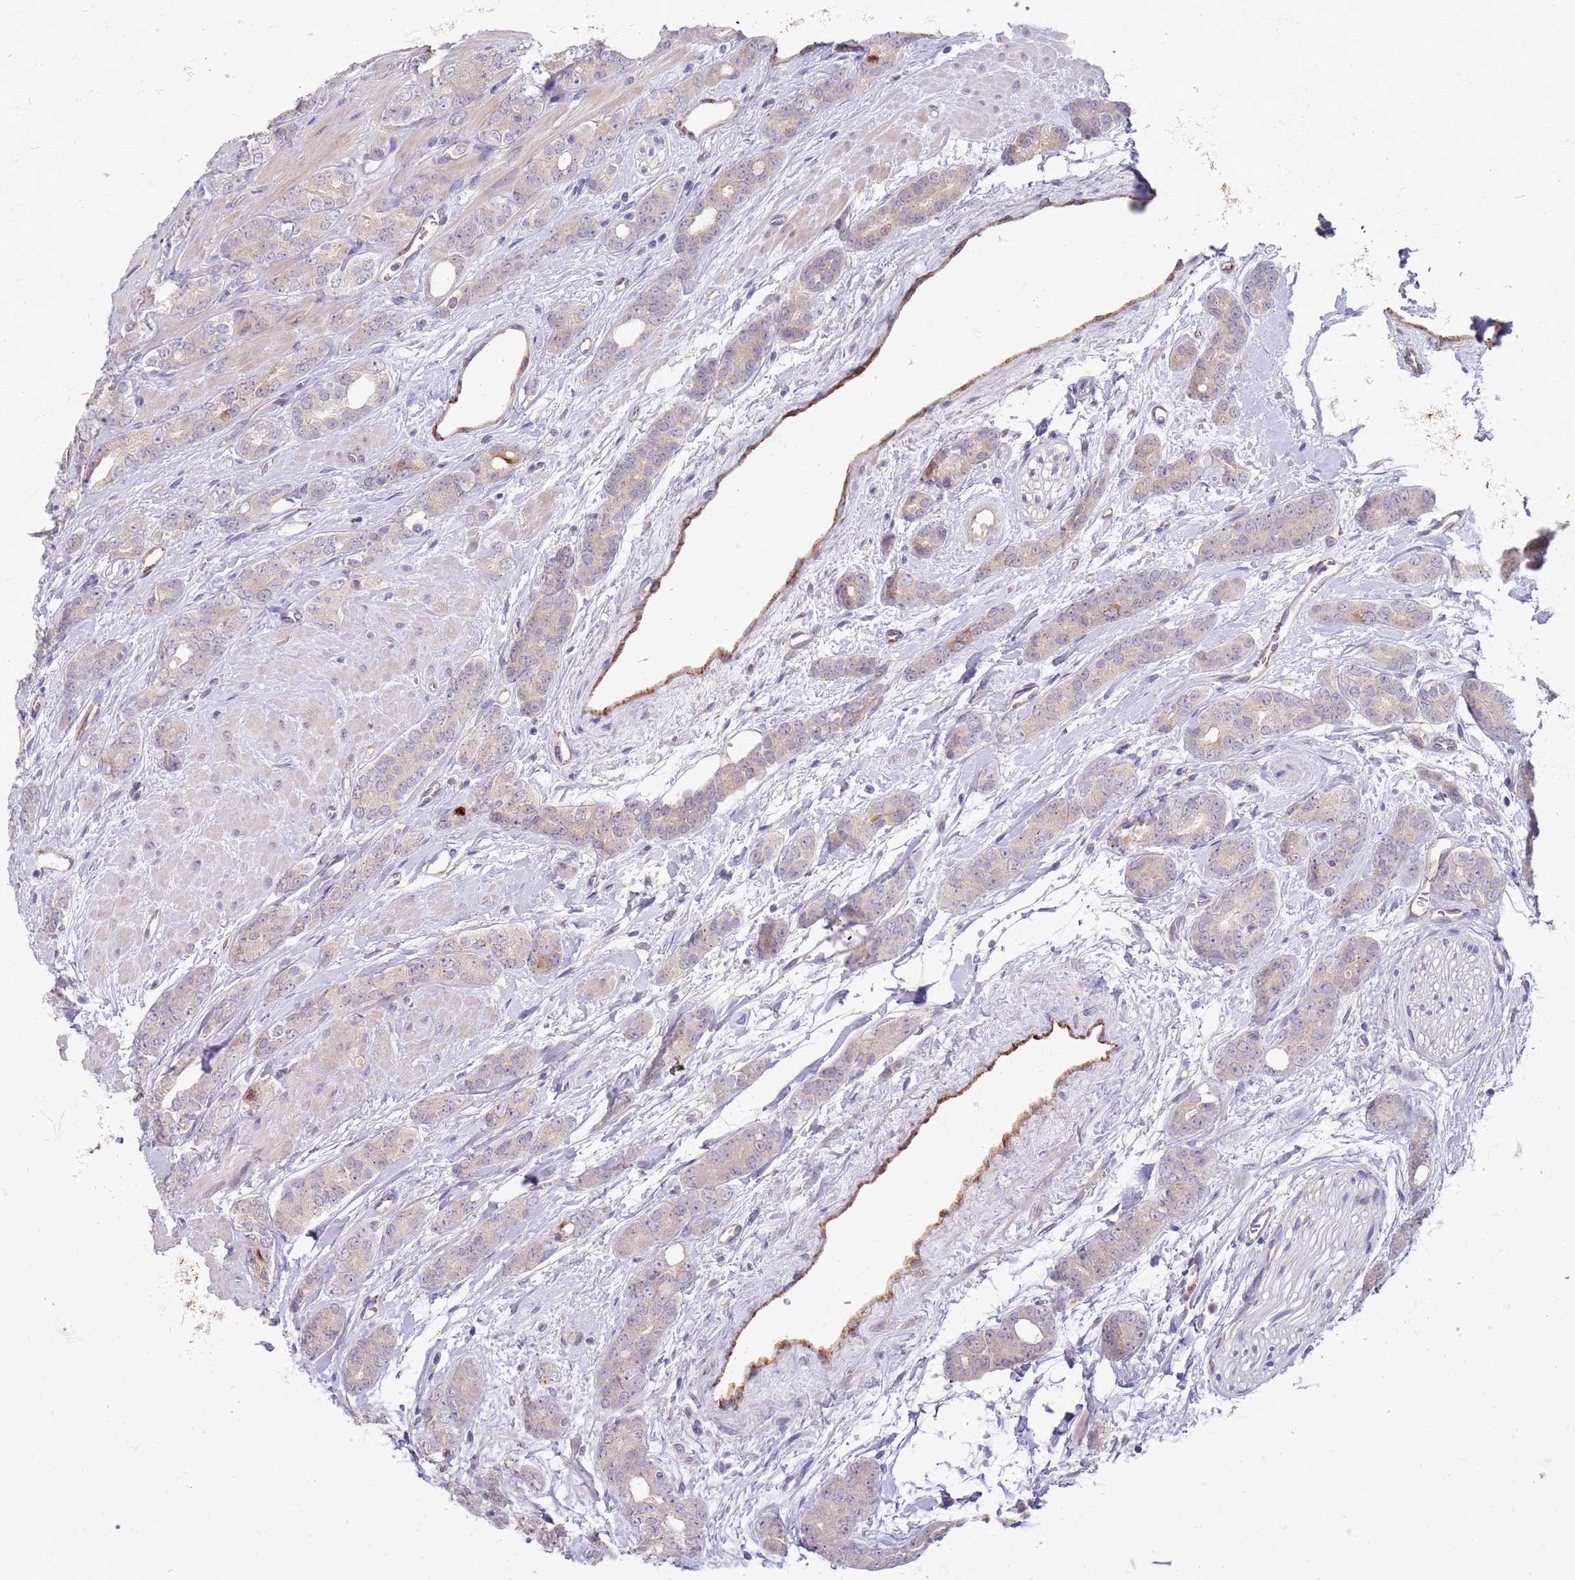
{"staining": {"intensity": "negative", "quantity": "none", "location": "none"}, "tissue": "prostate cancer", "cell_type": "Tumor cells", "image_type": "cancer", "snomed": [{"axis": "morphology", "description": "Adenocarcinoma, High grade"}, {"axis": "topography", "description": "Prostate"}], "caption": "The immunohistochemistry (IHC) photomicrograph has no significant expression in tumor cells of prostate cancer tissue.", "gene": "NMUR2", "patient": {"sex": "male", "age": 62}}